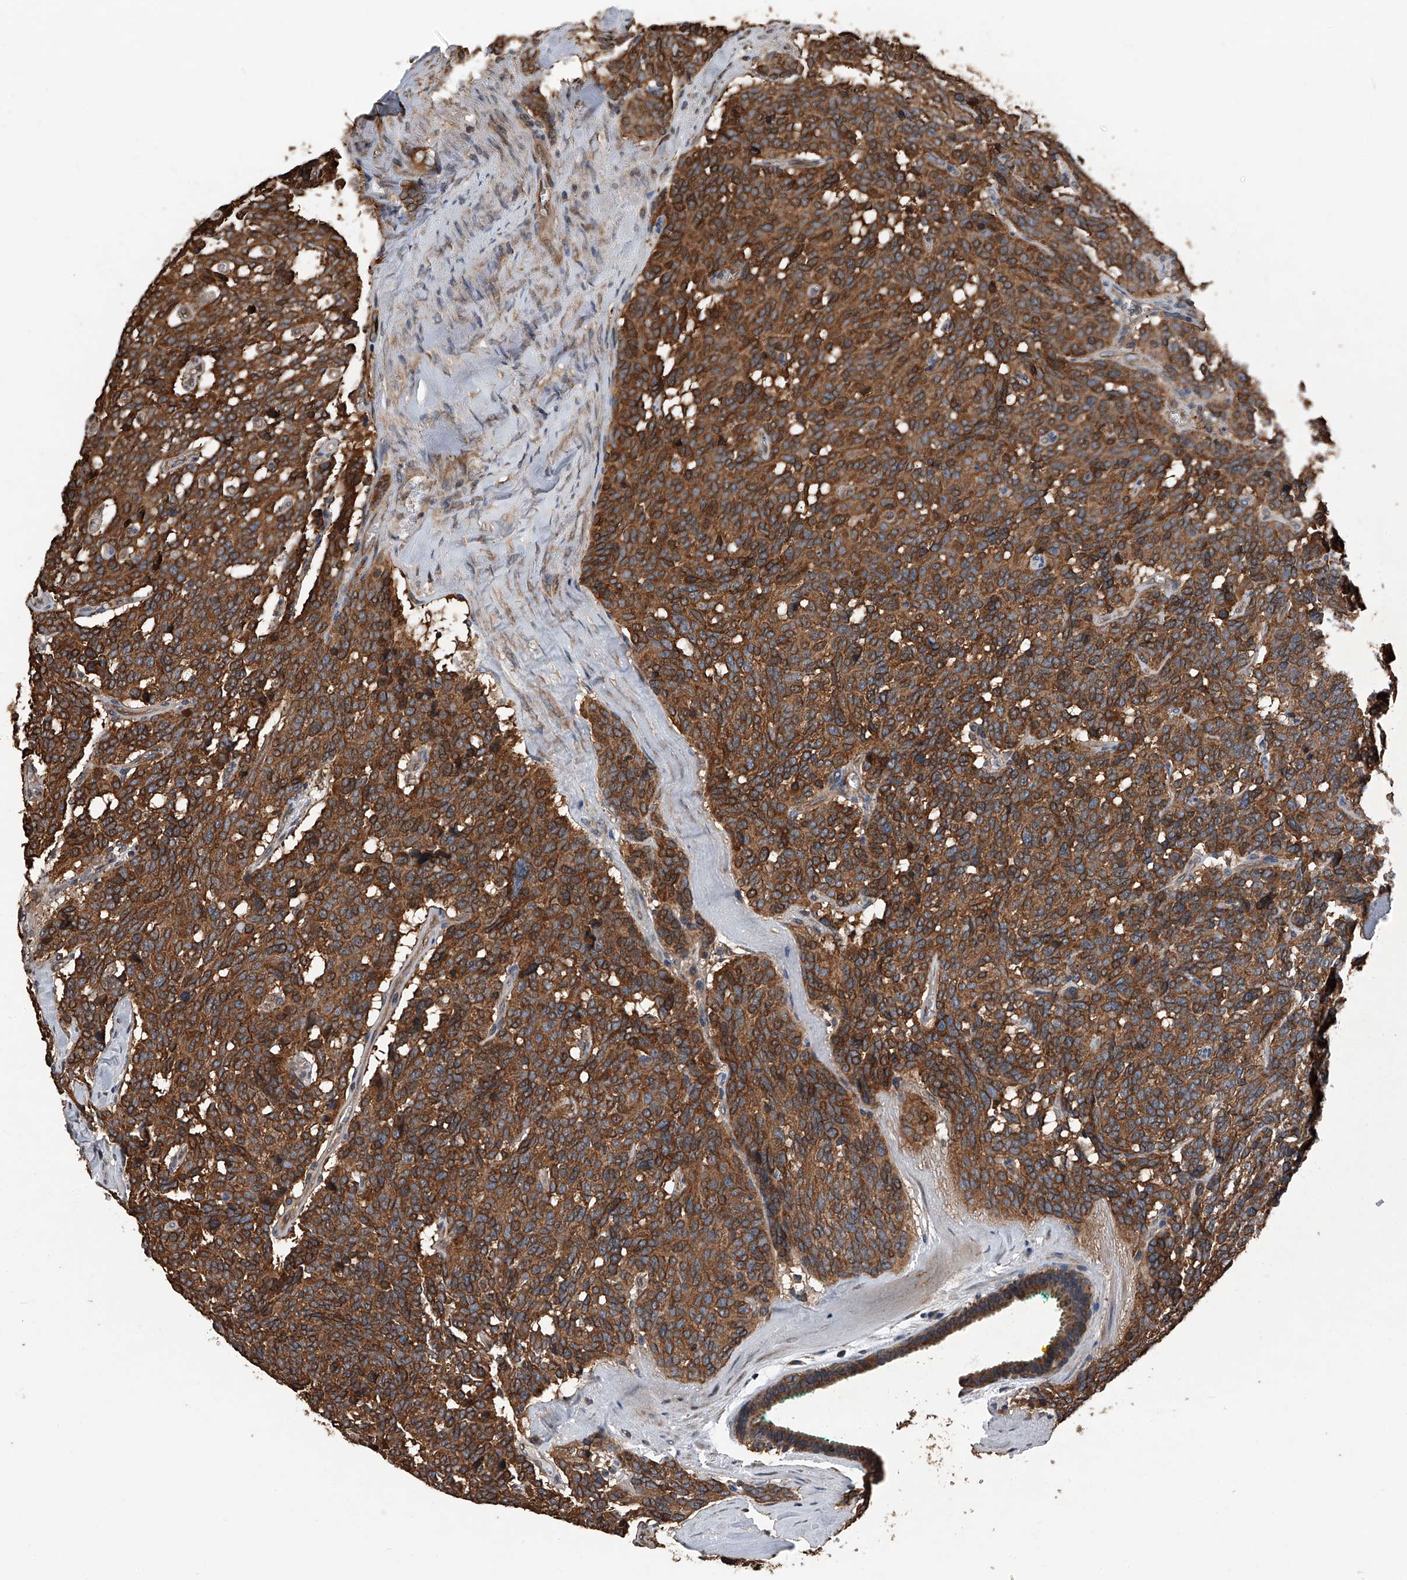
{"staining": {"intensity": "strong", "quantity": ">75%", "location": "cytoplasmic/membranous"}, "tissue": "carcinoid", "cell_type": "Tumor cells", "image_type": "cancer", "snomed": [{"axis": "morphology", "description": "Carcinoid, malignant, NOS"}, {"axis": "topography", "description": "Lung"}], "caption": "Strong cytoplasmic/membranous staining is identified in about >75% of tumor cells in carcinoid (malignant).", "gene": "KCNJ2", "patient": {"sex": "female", "age": 46}}